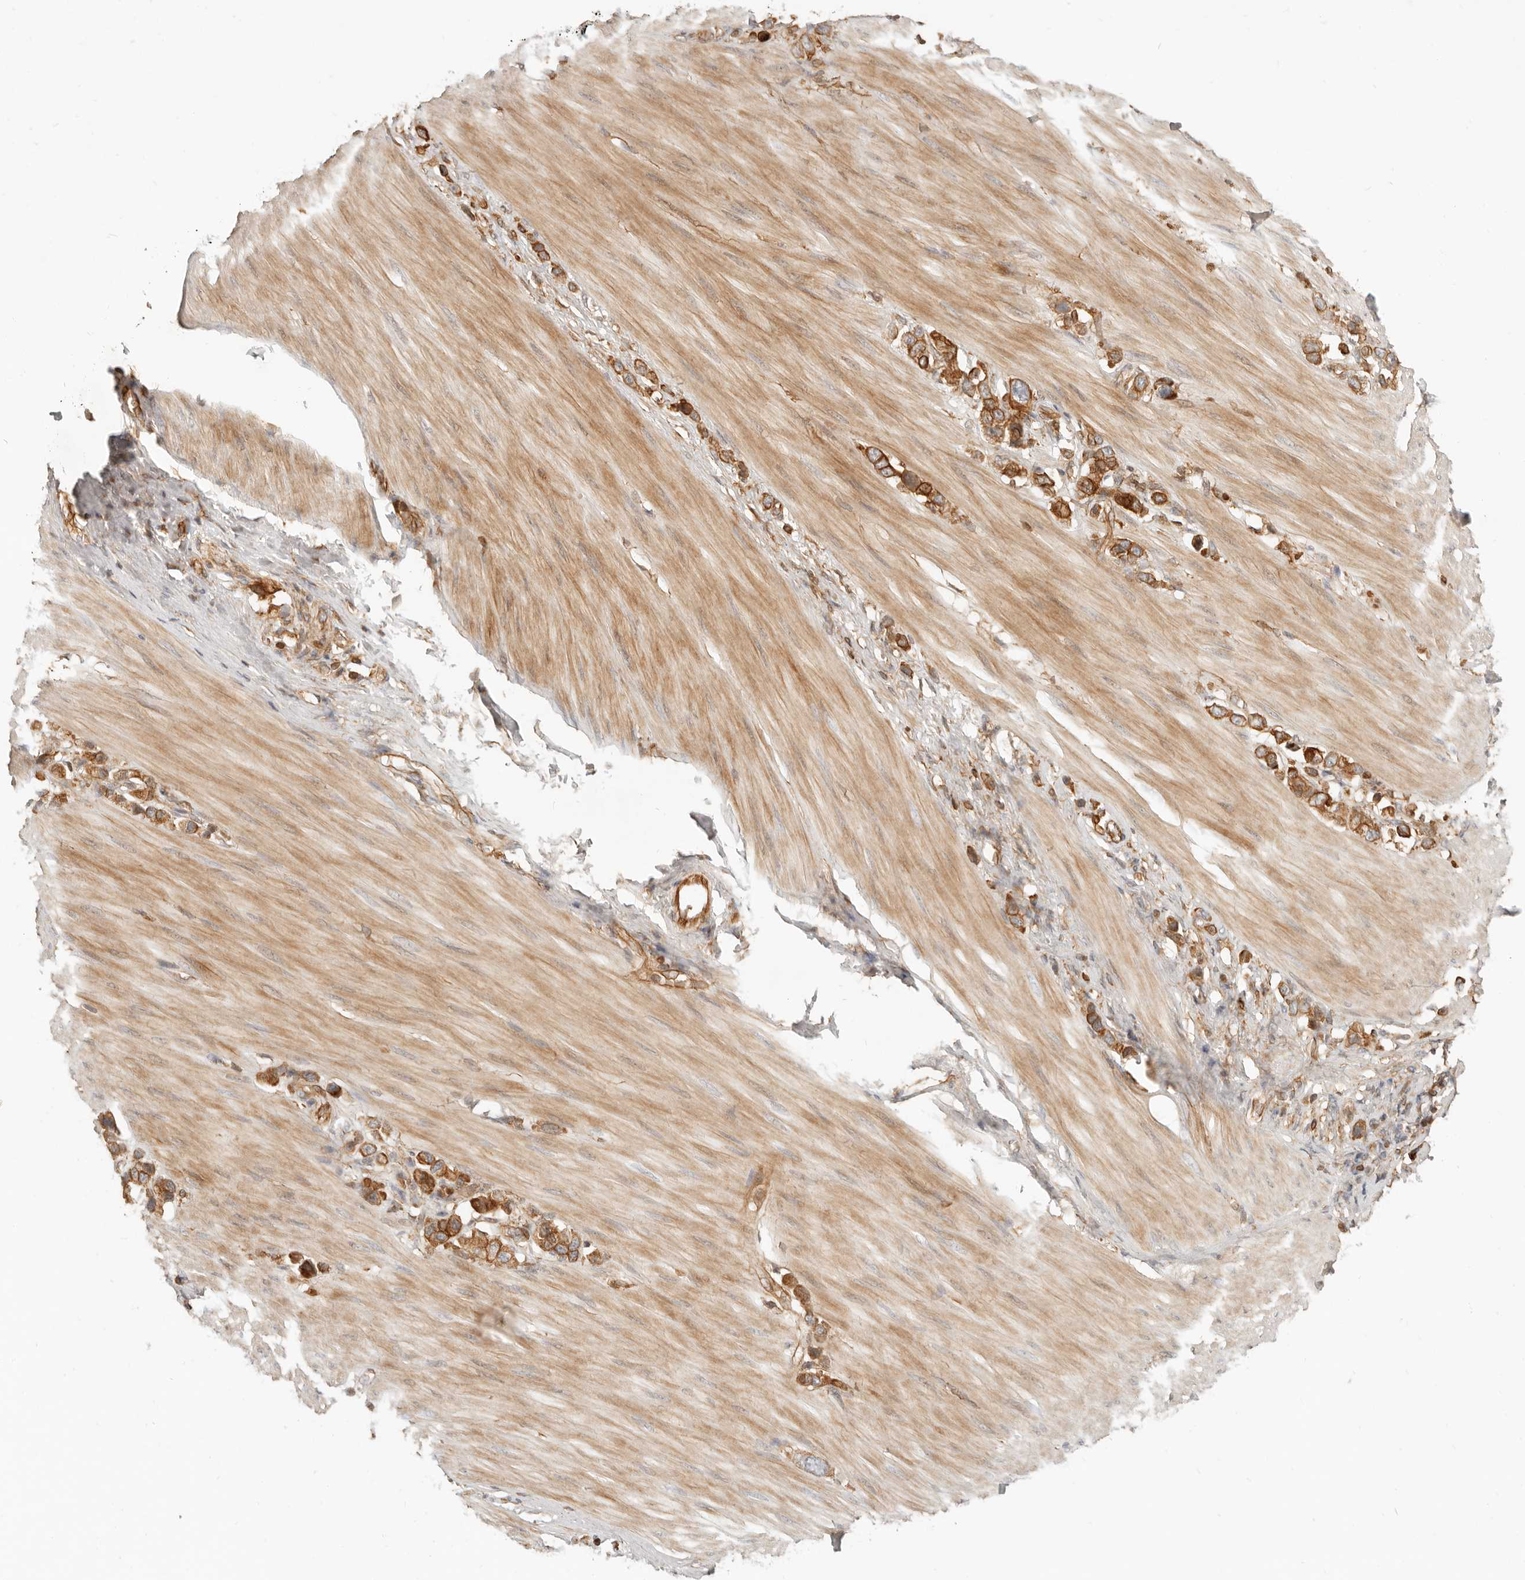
{"staining": {"intensity": "moderate", "quantity": ">75%", "location": "cytoplasmic/membranous"}, "tissue": "stomach cancer", "cell_type": "Tumor cells", "image_type": "cancer", "snomed": [{"axis": "morphology", "description": "Adenocarcinoma, NOS"}, {"axis": "topography", "description": "Stomach"}], "caption": "This image displays IHC staining of human stomach adenocarcinoma, with medium moderate cytoplasmic/membranous expression in approximately >75% of tumor cells.", "gene": "UFSP1", "patient": {"sex": "female", "age": 65}}